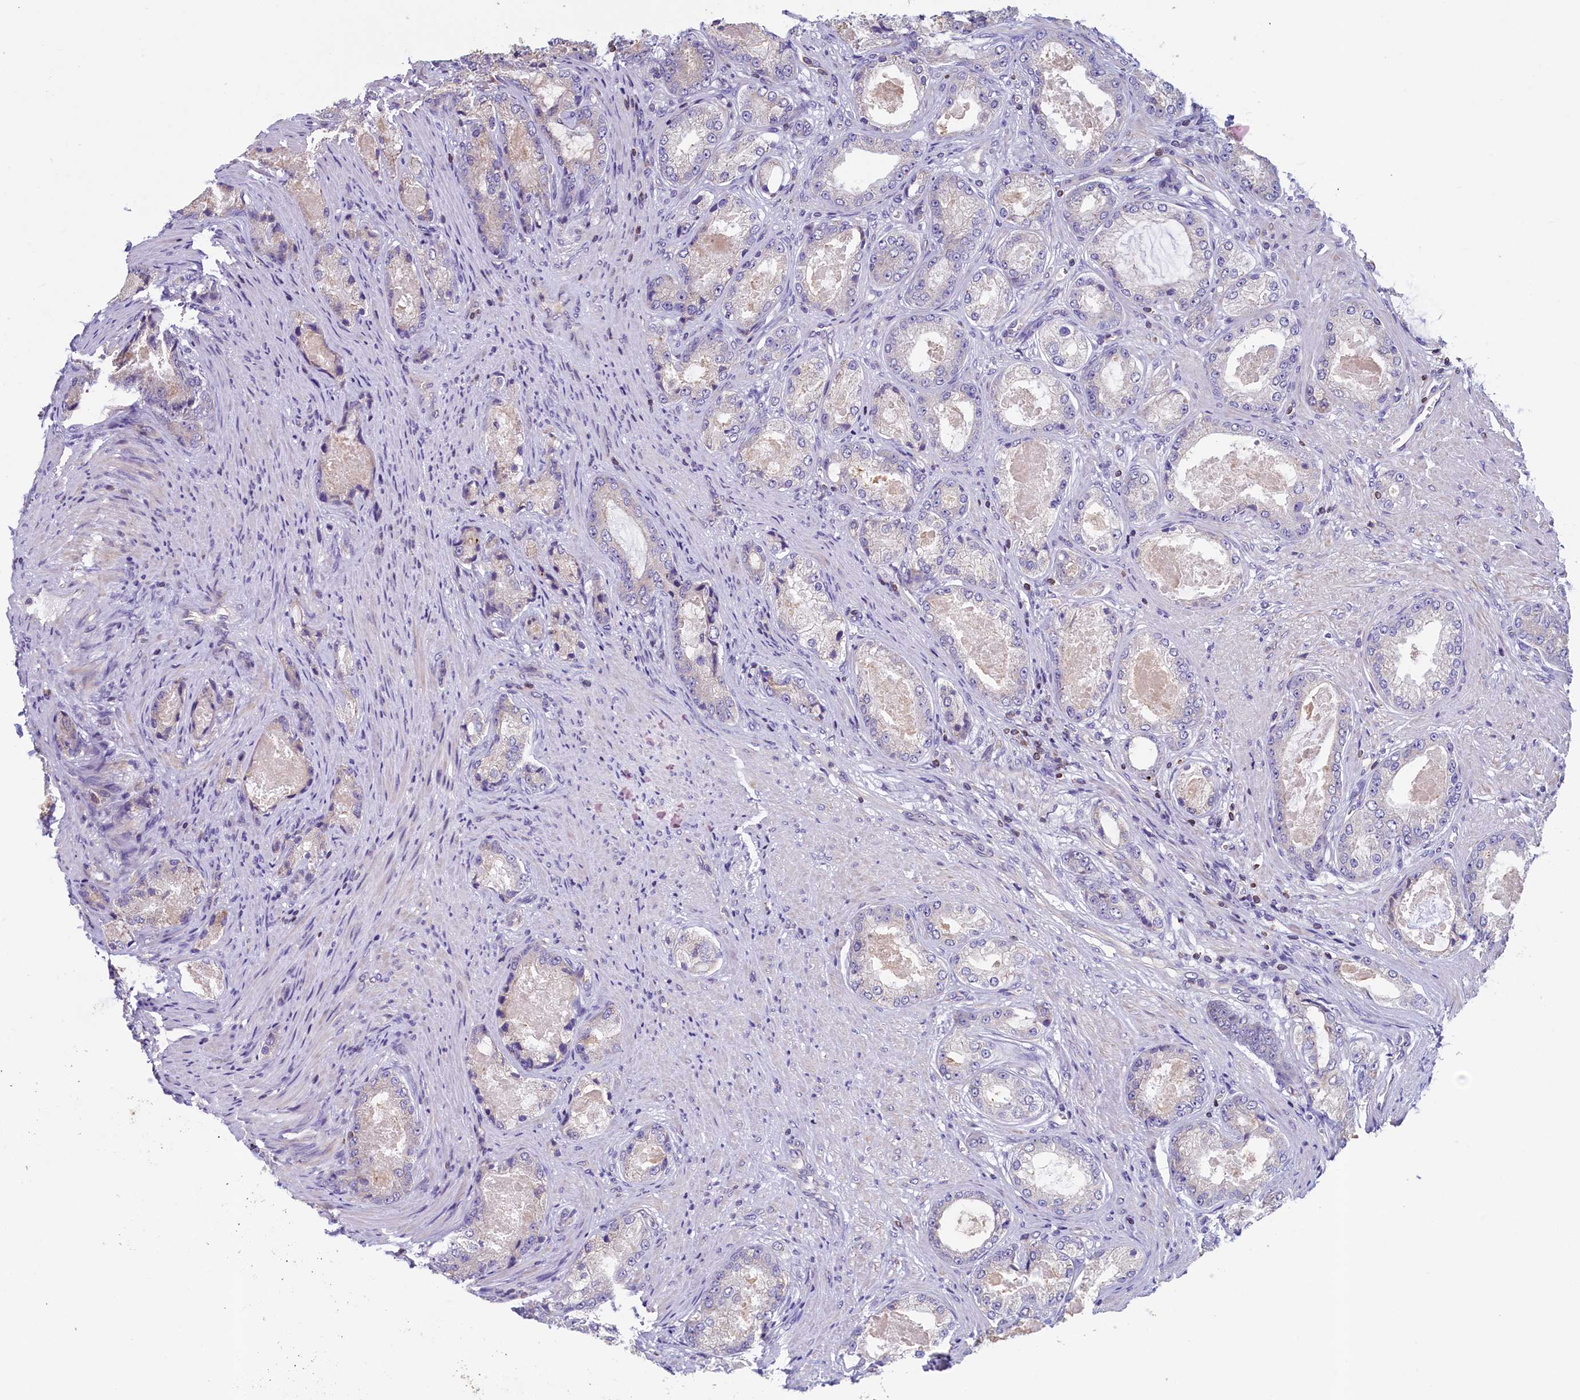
{"staining": {"intensity": "negative", "quantity": "none", "location": "none"}, "tissue": "prostate cancer", "cell_type": "Tumor cells", "image_type": "cancer", "snomed": [{"axis": "morphology", "description": "Adenocarcinoma, Low grade"}, {"axis": "topography", "description": "Prostate"}], "caption": "A high-resolution micrograph shows immunohistochemistry (IHC) staining of prostate adenocarcinoma (low-grade), which demonstrates no significant positivity in tumor cells.", "gene": "TRAF3IP3", "patient": {"sex": "male", "age": 68}}